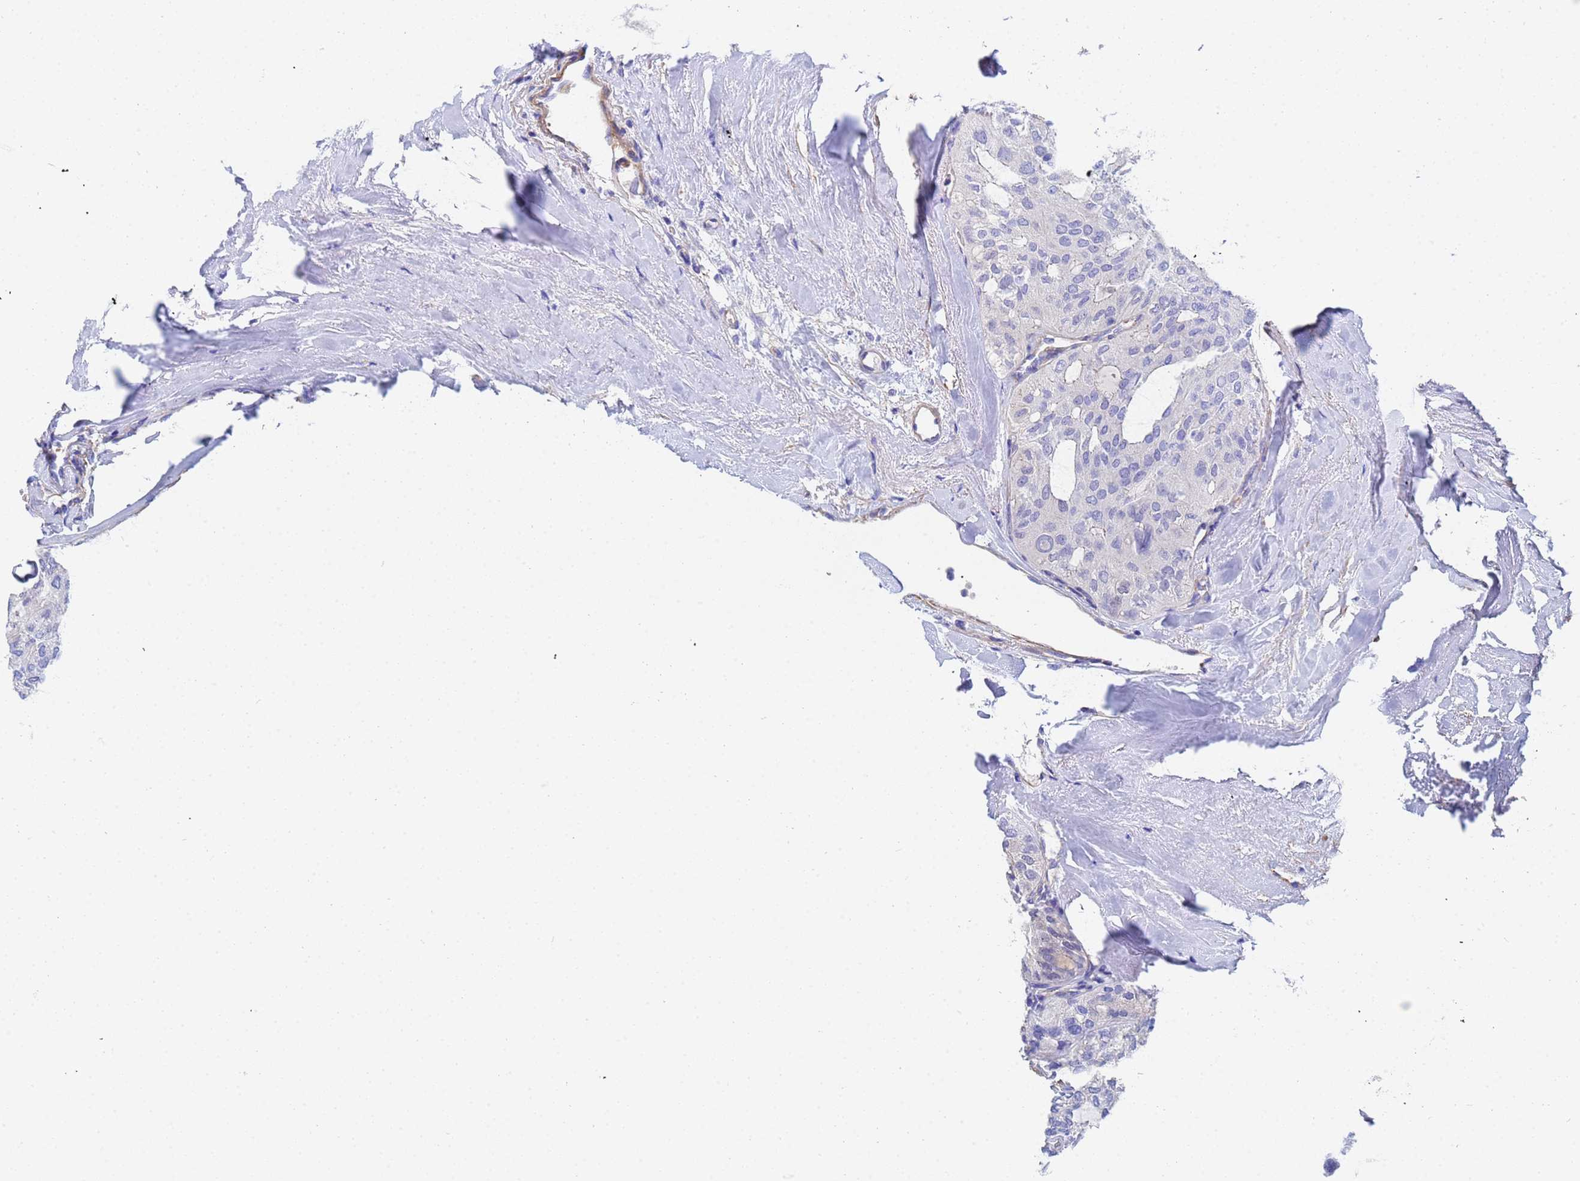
{"staining": {"intensity": "negative", "quantity": "none", "location": "none"}, "tissue": "thyroid cancer", "cell_type": "Tumor cells", "image_type": "cancer", "snomed": [{"axis": "morphology", "description": "Follicular adenoma carcinoma, NOS"}, {"axis": "topography", "description": "Thyroid gland"}], "caption": "Follicular adenoma carcinoma (thyroid) was stained to show a protein in brown. There is no significant positivity in tumor cells.", "gene": "CST4", "patient": {"sex": "male", "age": 75}}